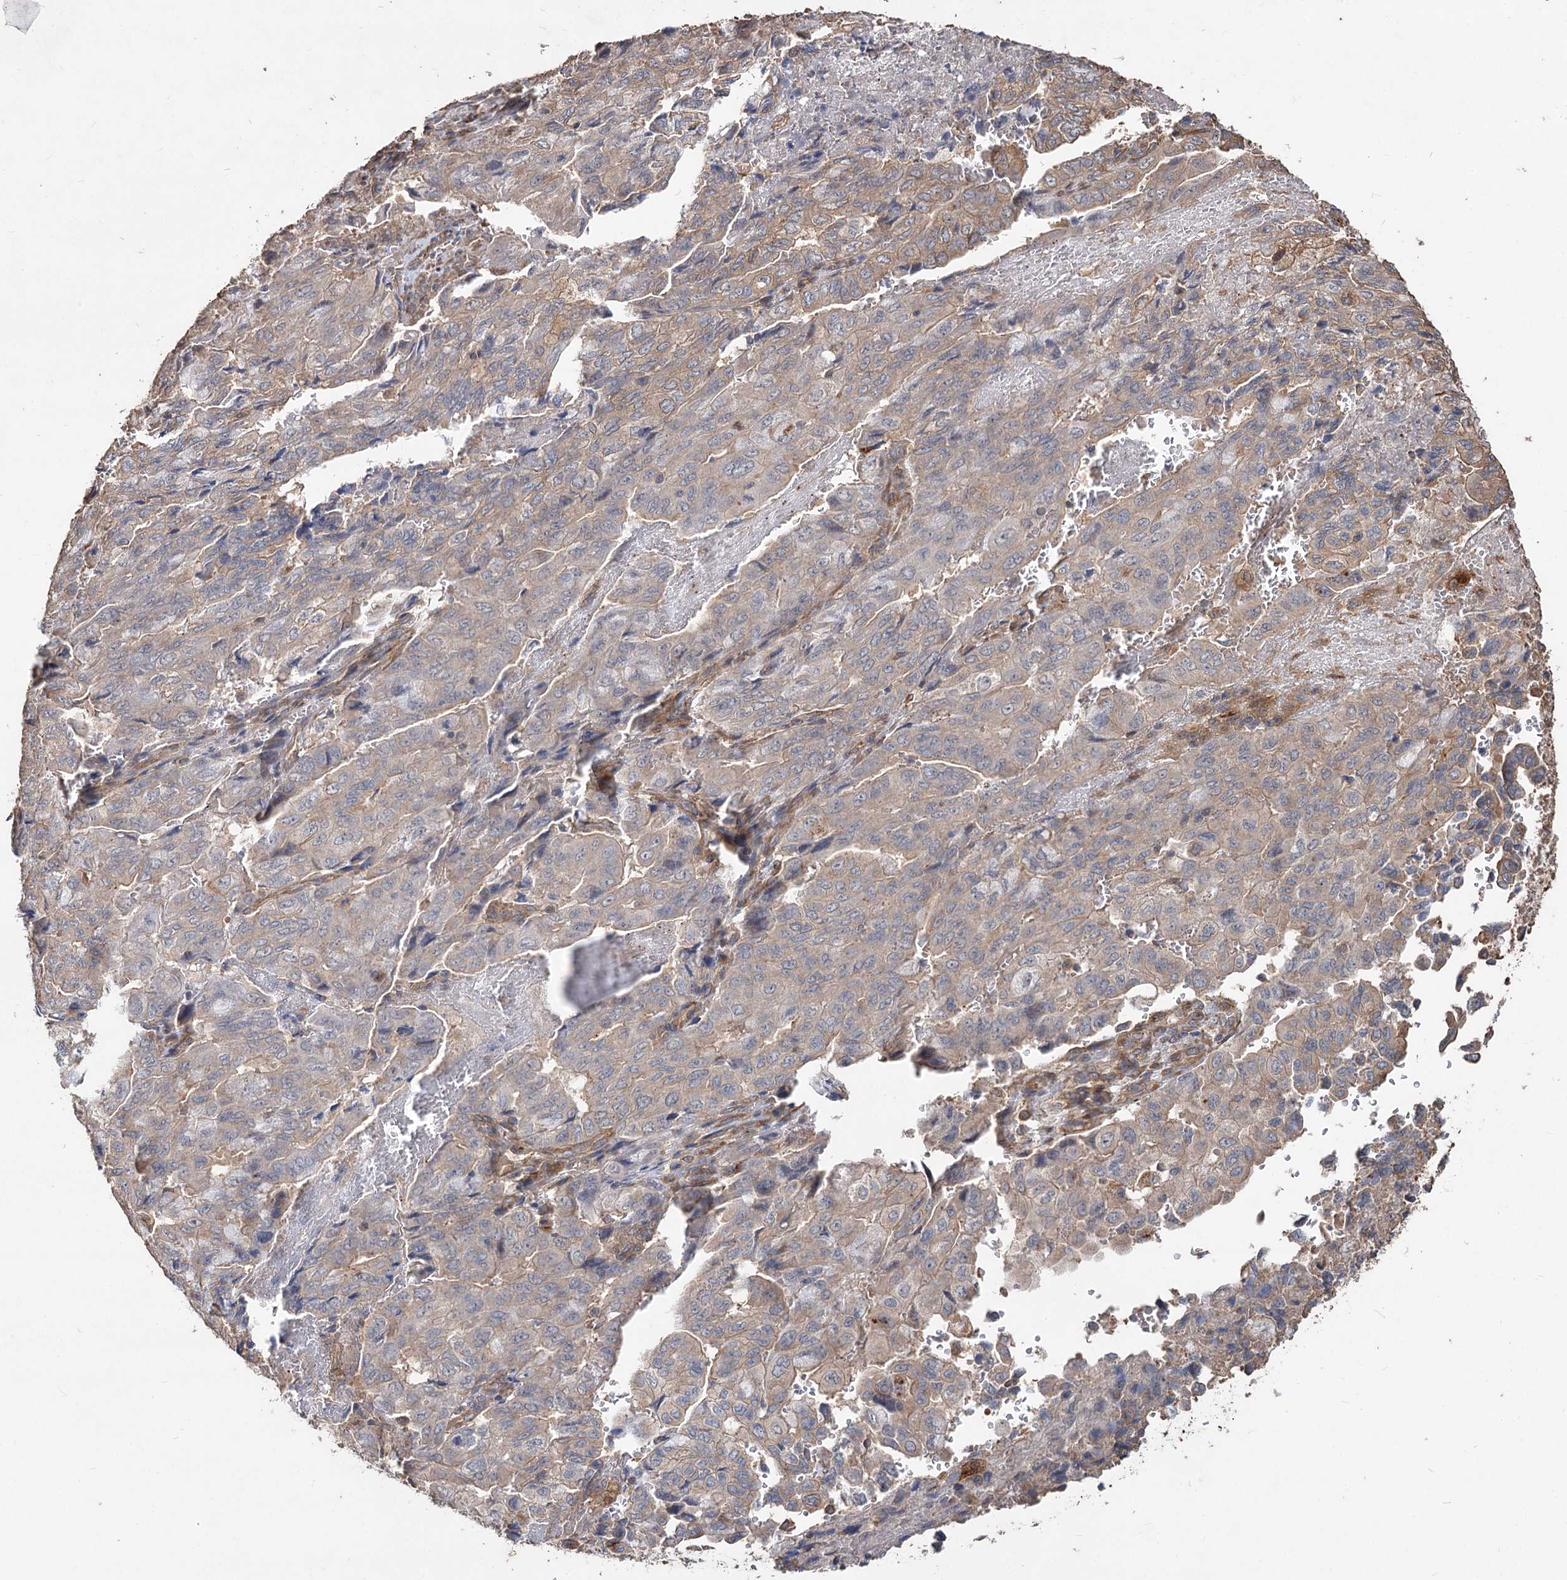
{"staining": {"intensity": "weak", "quantity": "<25%", "location": "cytoplasmic/membranous"}, "tissue": "pancreatic cancer", "cell_type": "Tumor cells", "image_type": "cancer", "snomed": [{"axis": "morphology", "description": "Adenocarcinoma, NOS"}, {"axis": "topography", "description": "Pancreas"}], "caption": "Histopathology image shows no protein positivity in tumor cells of pancreatic cancer (adenocarcinoma) tissue.", "gene": "SPART", "patient": {"sex": "male", "age": 51}}